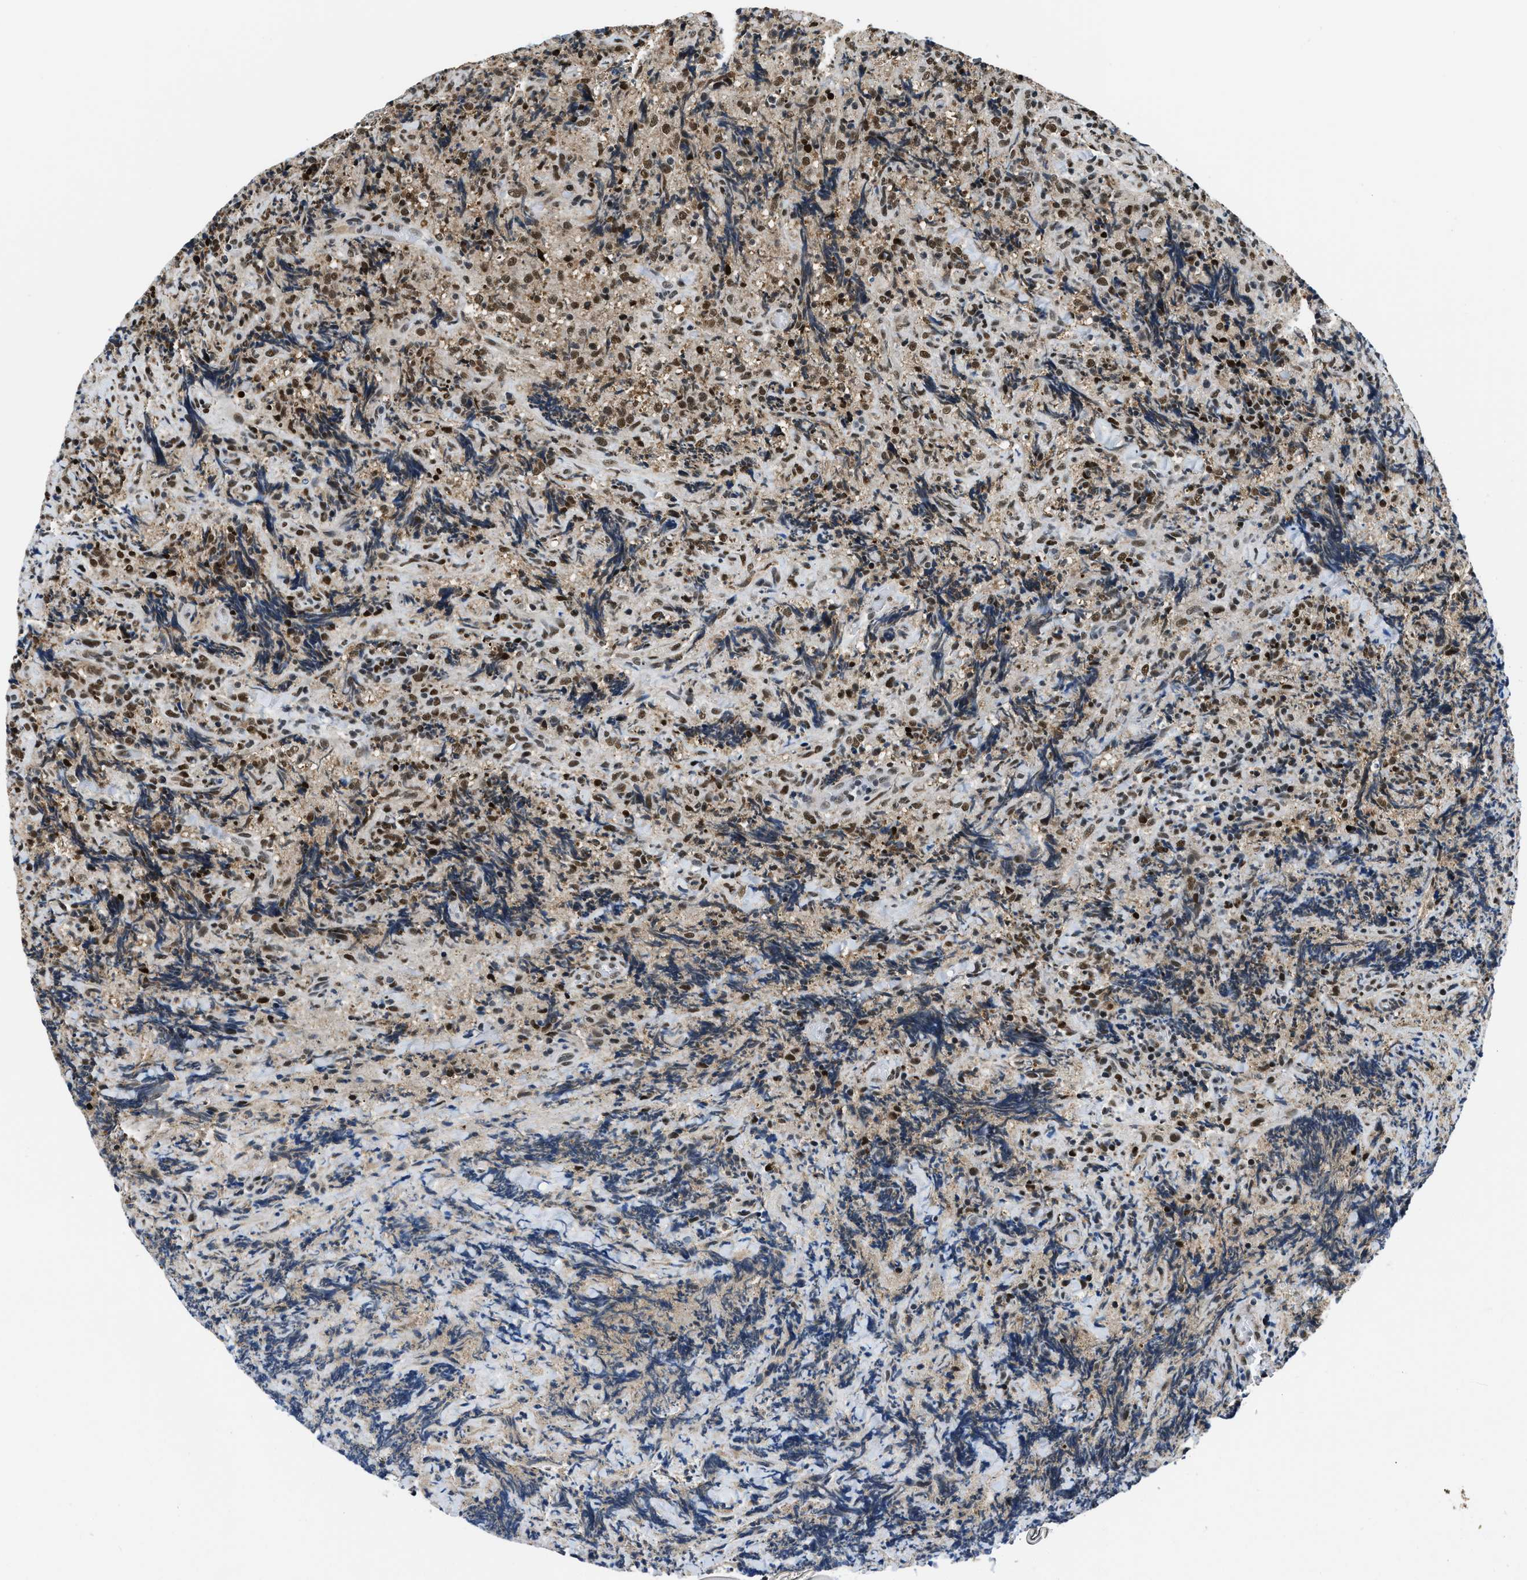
{"staining": {"intensity": "strong", "quantity": ">75%", "location": "nuclear"}, "tissue": "lymphoma", "cell_type": "Tumor cells", "image_type": "cancer", "snomed": [{"axis": "morphology", "description": "Malignant lymphoma, non-Hodgkin's type, High grade"}, {"axis": "topography", "description": "Tonsil"}], "caption": "A brown stain highlights strong nuclear positivity of a protein in malignant lymphoma, non-Hodgkin's type (high-grade) tumor cells. (Stains: DAB (3,3'-diaminobenzidine) in brown, nuclei in blue, Microscopy: brightfield microscopy at high magnification).", "gene": "KDM3B", "patient": {"sex": "female", "age": 36}}